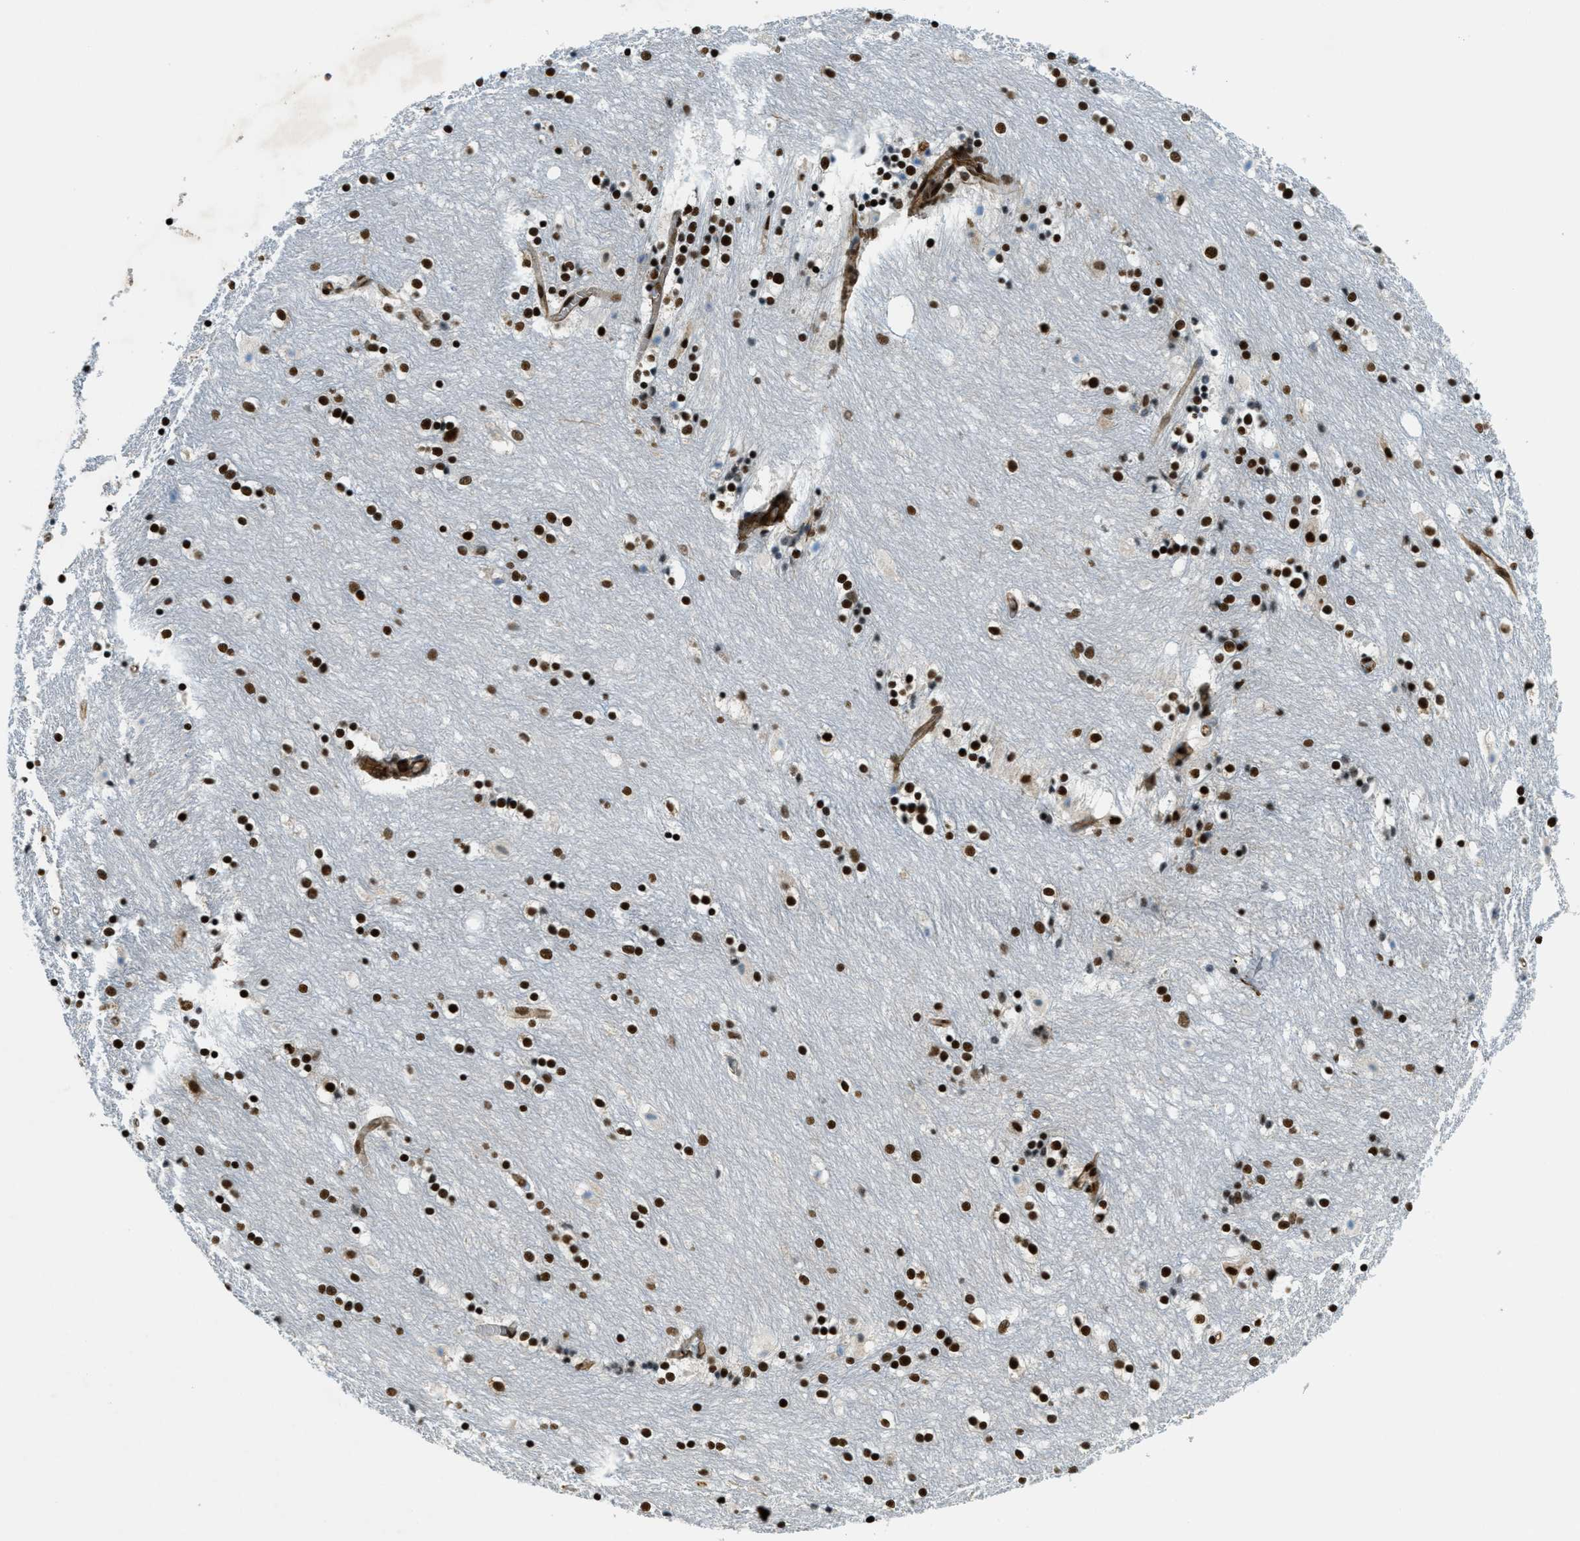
{"staining": {"intensity": "strong", "quantity": ">75%", "location": "nuclear"}, "tissue": "caudate", "cell_type": "Glial cells", "image_type": "normal", "snomed": [{"axis": "morphology", "description": "Normal tissue, NOS"}, {"axis": "topography", "description": "Lateral ventricle wall"}], "caption": "Immunohistochemical staining of benign caudate shows >75% levels of strong nuclear protein staining in about >75% of glial cells.", "gene": "ZFR", "patient": {"sex": "female", "age": 54}}